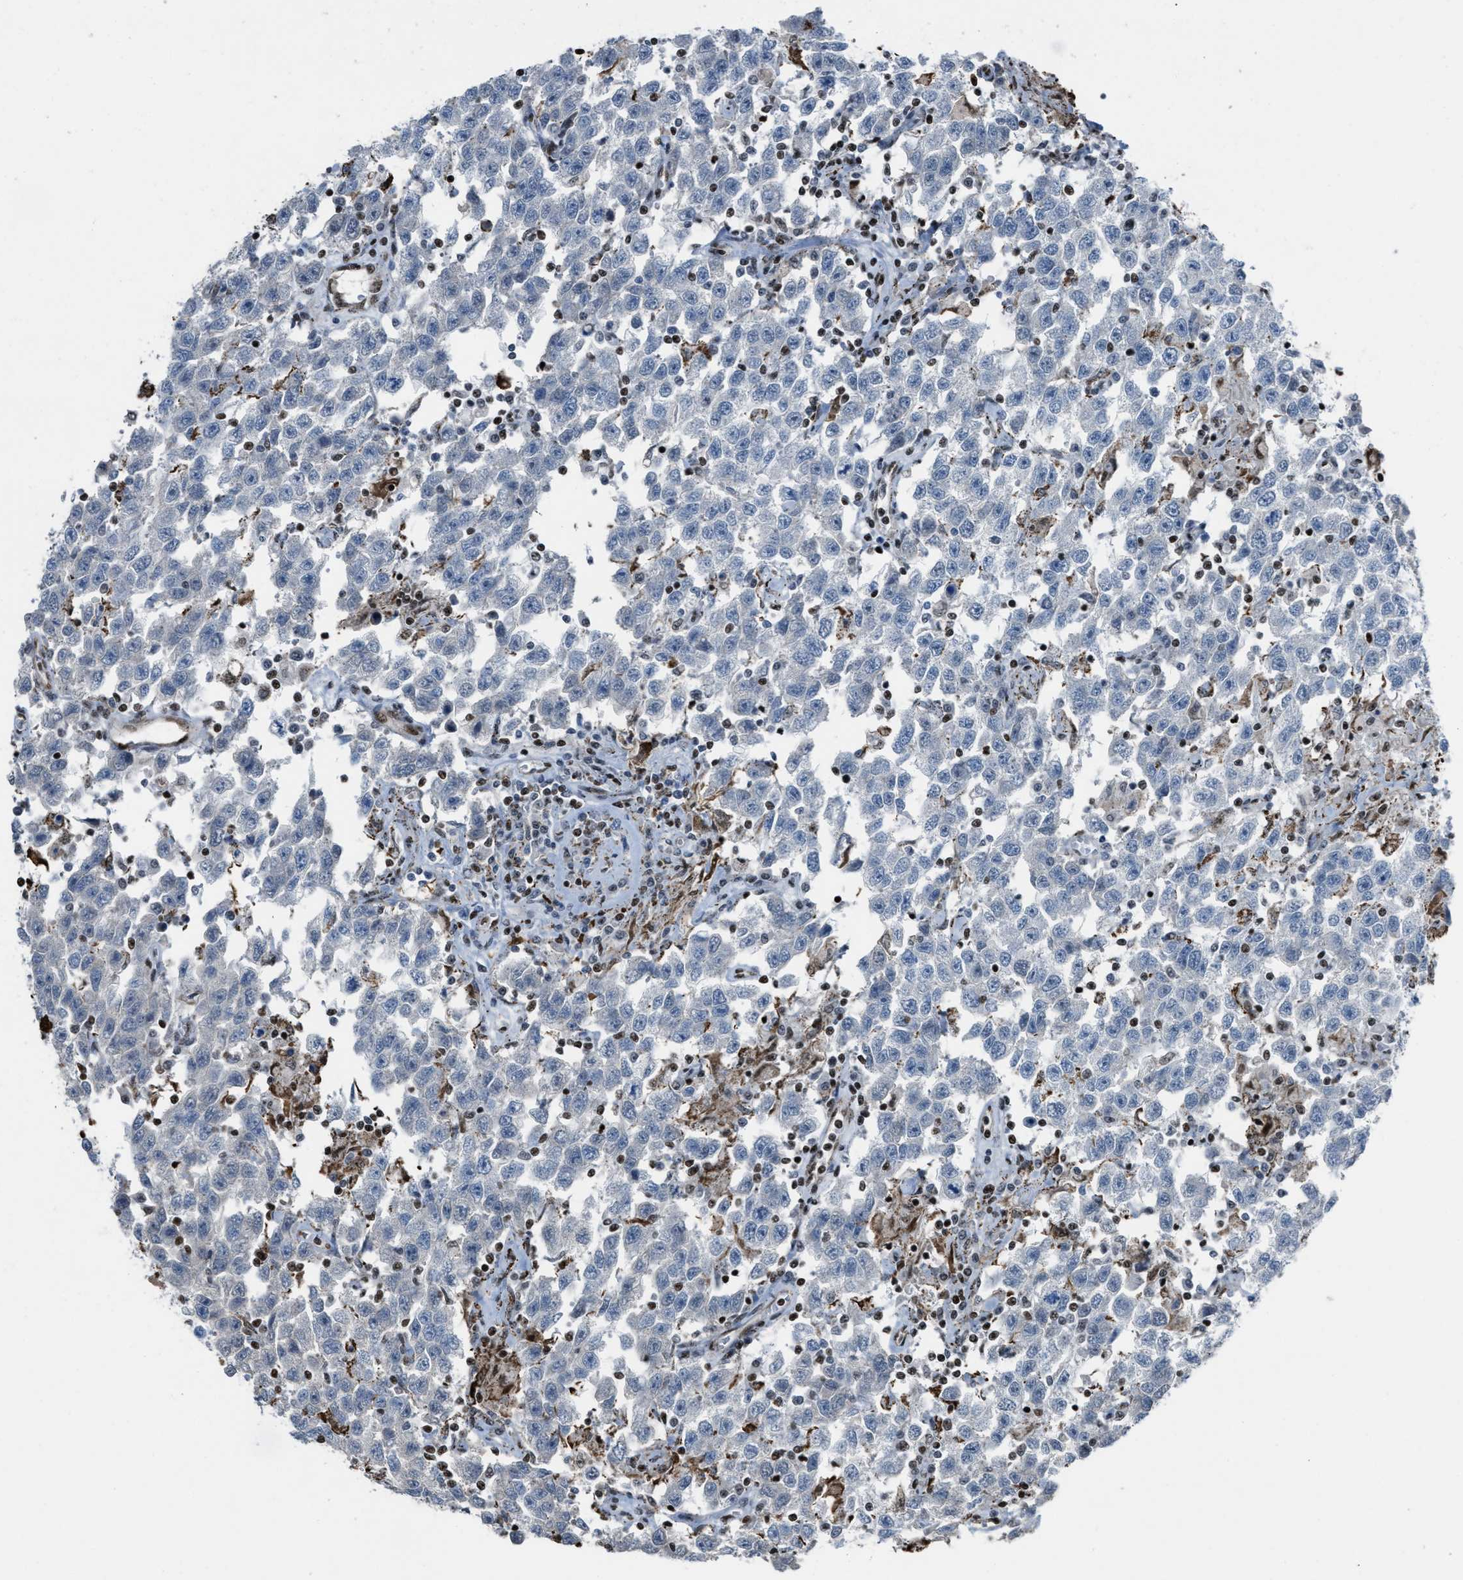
{"staining": {"intensity": "negative", "quantity": "none", "location": "none"}, "tissue": "testis cancer", "cell_type": "Tumor cells", "image_type": "cancer", "snomed": [{"axis": "morphology", "description": "Seminoma, NOS"}, {"axis": "topography", "description": "Testis"}], "caption": "A high-resolution histopathology image shows IHC staining of testis cancer, which demonstrates no significant positivity in tumor cells.", "gene": "SLFN5", "patient": {"sex": "male", "age": 41}}